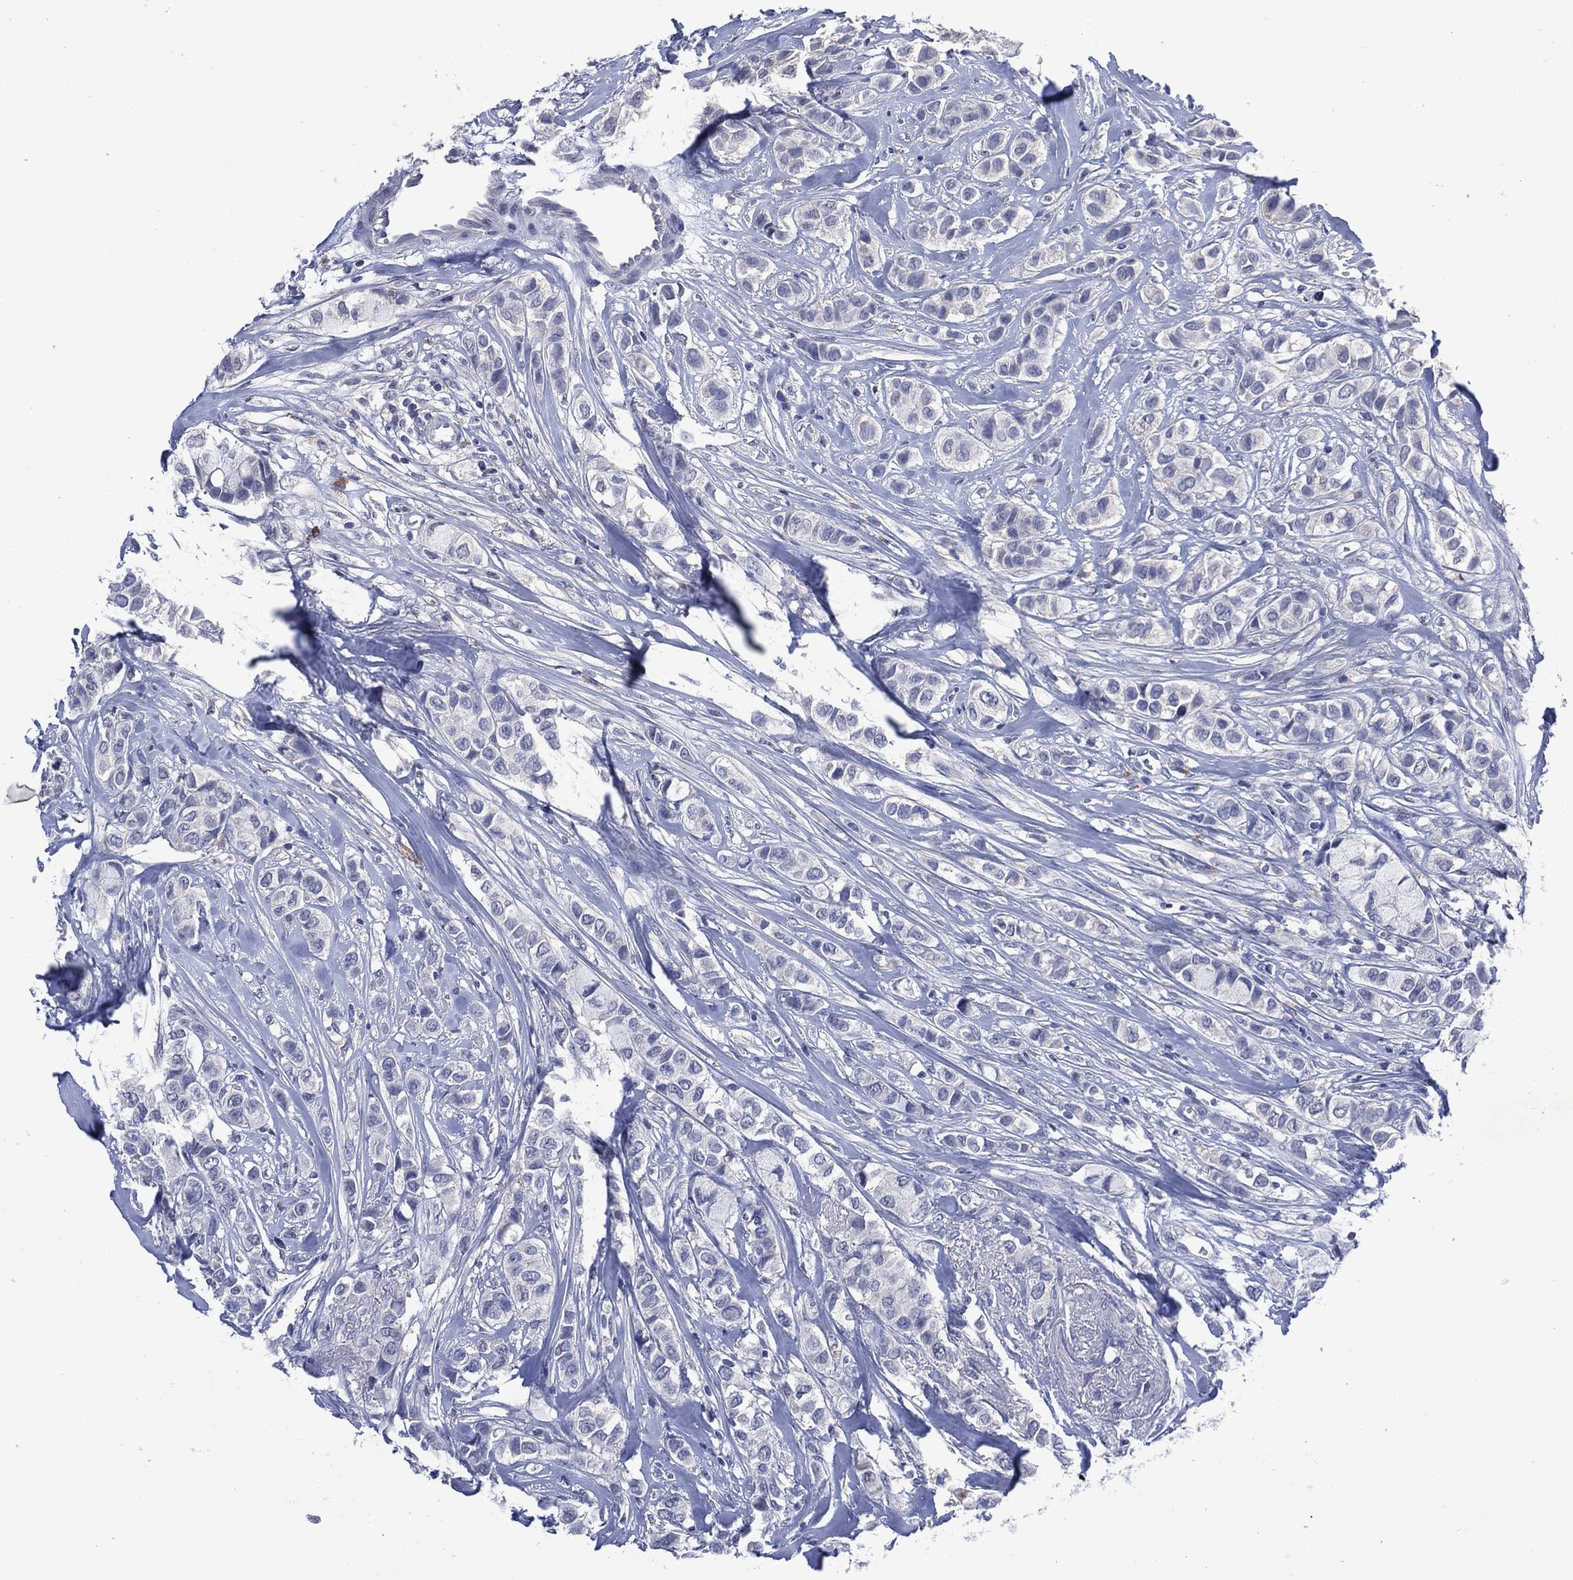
{"staining": {"intensity": "negative", "quantity": "none", "location": "none"}, "tissue": "breast cancer", "cell_type": "Tumor cells", "image_type": "cancer", "snomed": [{"axis": "morphology", "description": "Duct carcinoma"}, {"axis": "topography", "description": "Breast"}], "caption": "Immunohistochemistry micrograph of neoplastic tissue: human infiltrating ductal carcinoma (breast) stained with DAB (3,3'-diaminobenzidine) reveals no significant protein expression in tumor cells.", "gene": "USP26", "patient": {"sex": "female", "age": 85}}